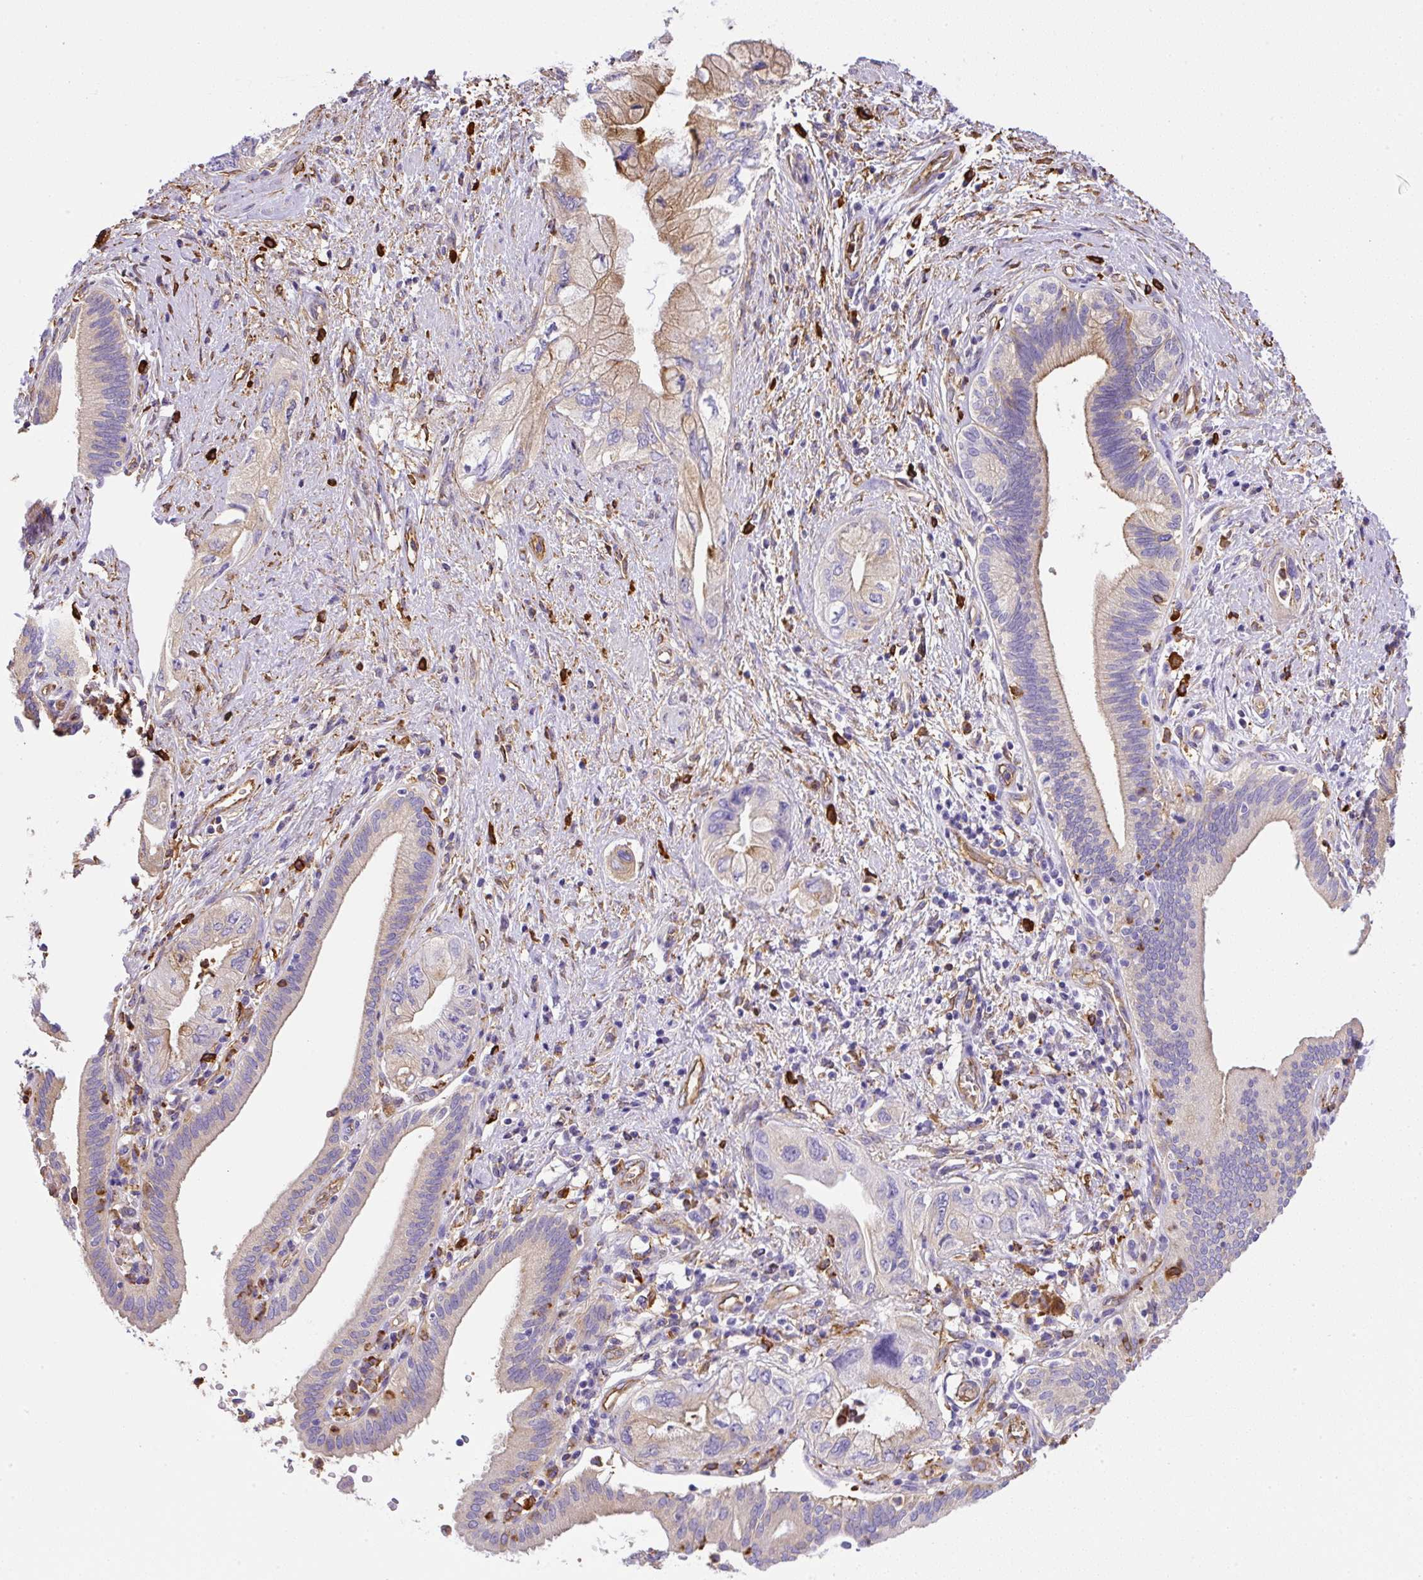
{"staining": {"intensity": "moderate", "quantity": "<25%", "location": "cytoplasmic/membranous"}, "tissue": "pancreatic cancer", "cell_type": "Tumor cells", "image_type": "cancer", "snomed": [{"axis": "morphology", "description": "Adenocarcinoma, NOS"}, {"axis": "topography", "description": "Pancreas"}], "caption": "Protein expression analysis of human pancreatic adenocarcinoma reveals moderate cytoplasmic/membranous expression in approximately <25% of tumor cells. Nuclei are stained in blue.", "gene": "MAGEB5", "patient": {"sex": "female", "age": 73}}